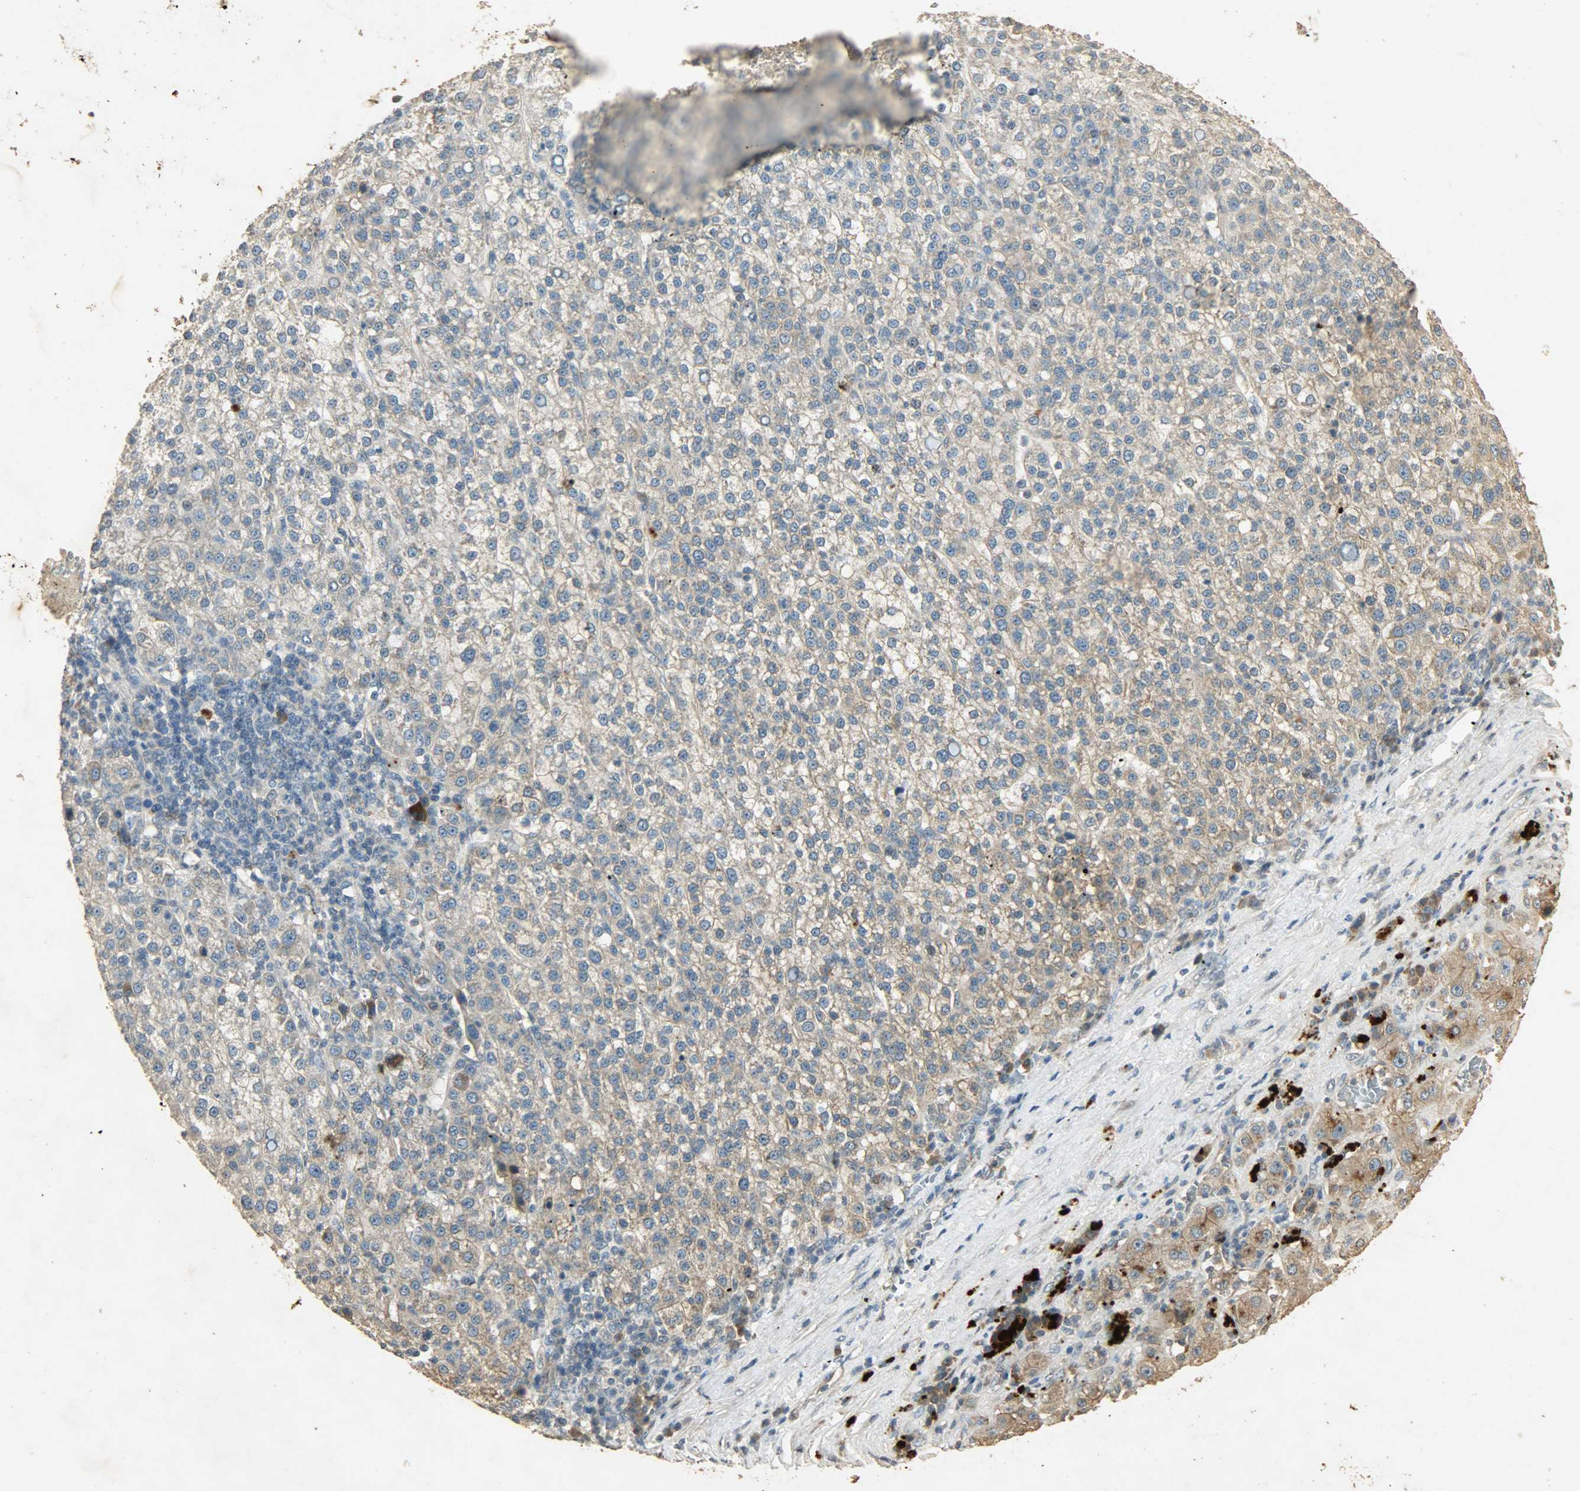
{"staining": {"intensity": "moderate", "quantity": ">75%", "location": "cytoplasmic/membranous"}, "tissue": "liver cancer", "cell_type": "Tumor cells", "image_type": "cancer", "snomed": [{"axis": "morphology", "description": "Carcinoma, Hepatocellular, NOS"}, {"axis": "topography", "description": "Liver"}], "caption": "The immunohistochemical stain labels moderate cytoplasmic/membranous expression in tumor cells of liver cancer (hepatocellular carcinoma) tissue.", "gene": "ATP2B1", "patient": {"sex": "female", "age": 58}}